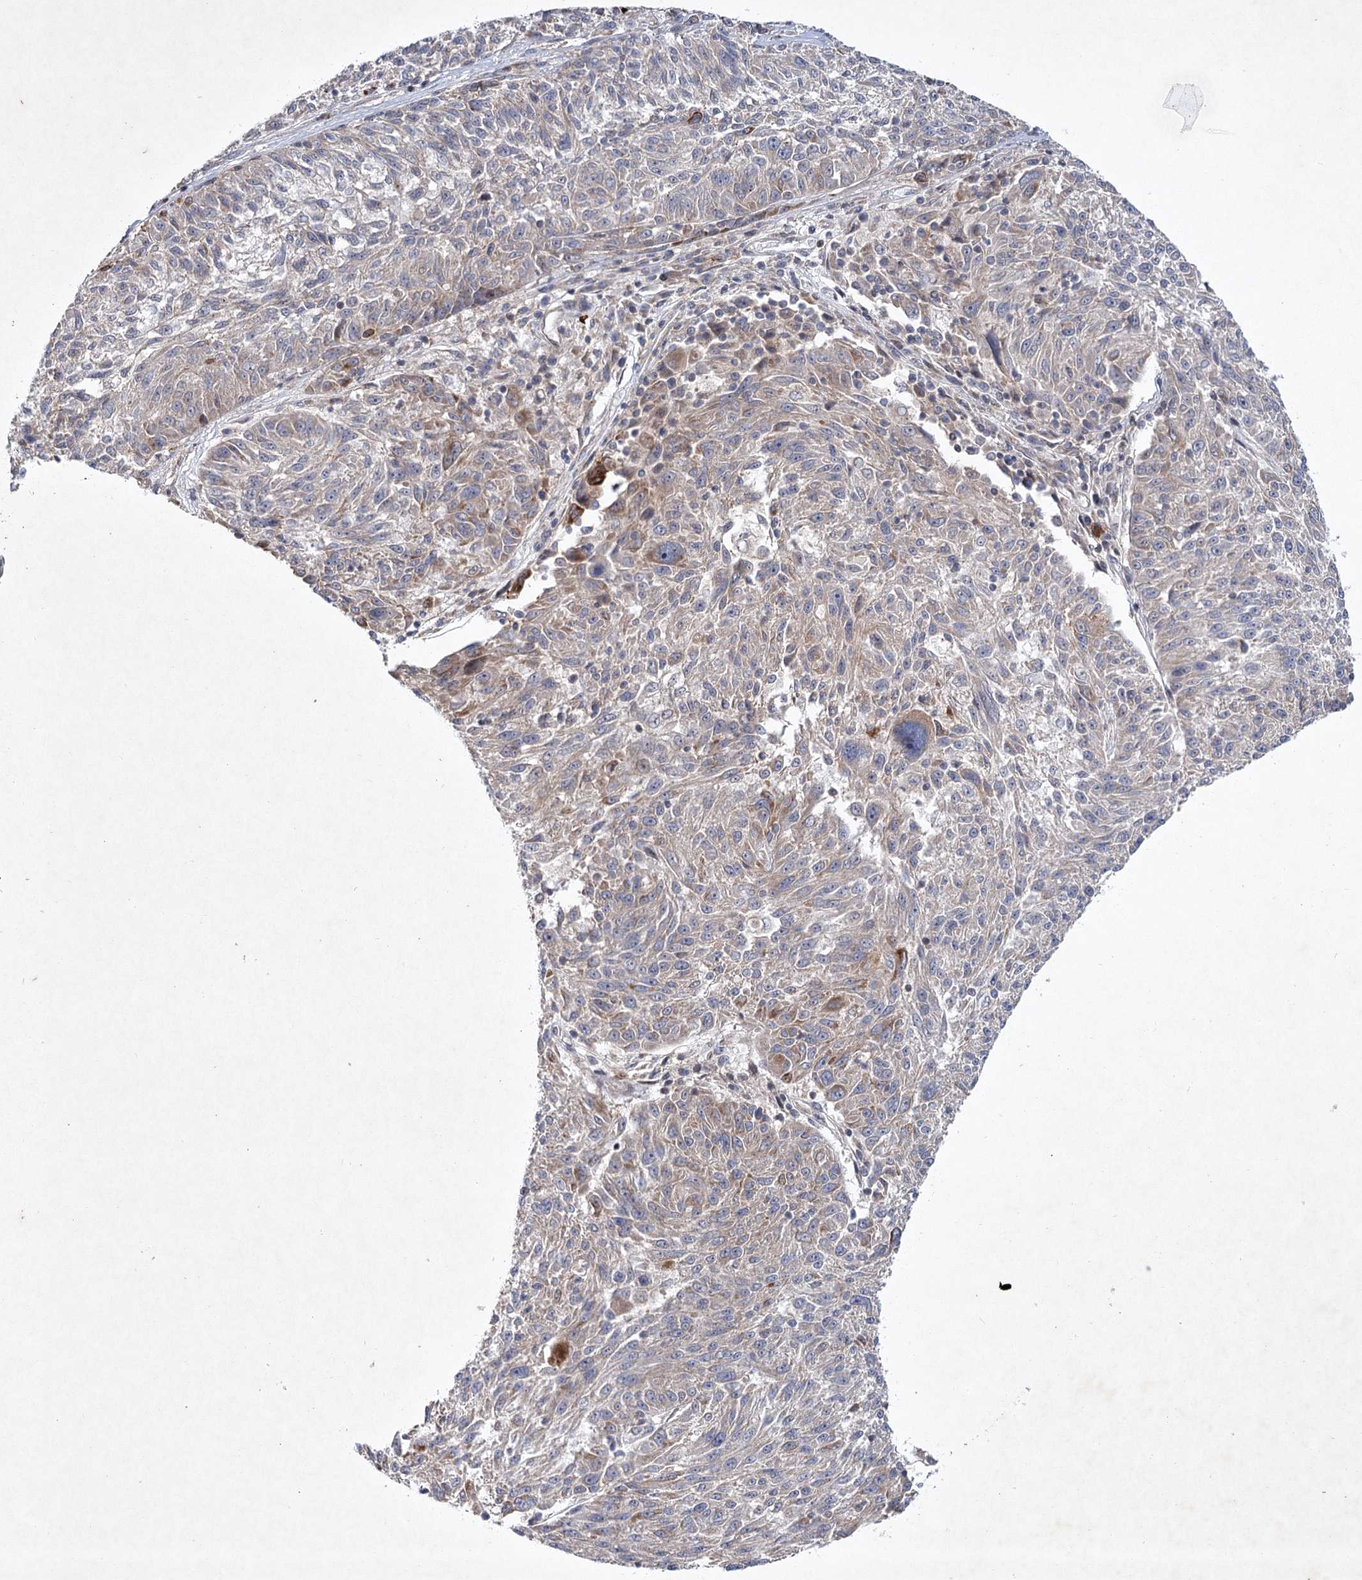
{"staining": {"intensity": "weak", "quantity": "25%-75%", "location": "cytoplasmic/membranous"}, "tissue": "melanoma", "cell_type": "Tumor cells", "image_type": "cancer", "snomed": [{"axis": "morphology", "description": "Malignant melanoma, NOS"}, {"axis": "topography", "description": "Skin"}], "caption": "Protein expression analysis of malignant melanoma demonstrates weak cytoplasmic/membranous staining in approximately 25%-75% of tumor cells. The staining was performed using DAB (3,3'-diaminobenzidine), with brown indicating positive protein expression. Nuclei are stained blue with hematoxylin.", "gene": "MAP3K13", "patient": {"sex": "male", "age": 53}}